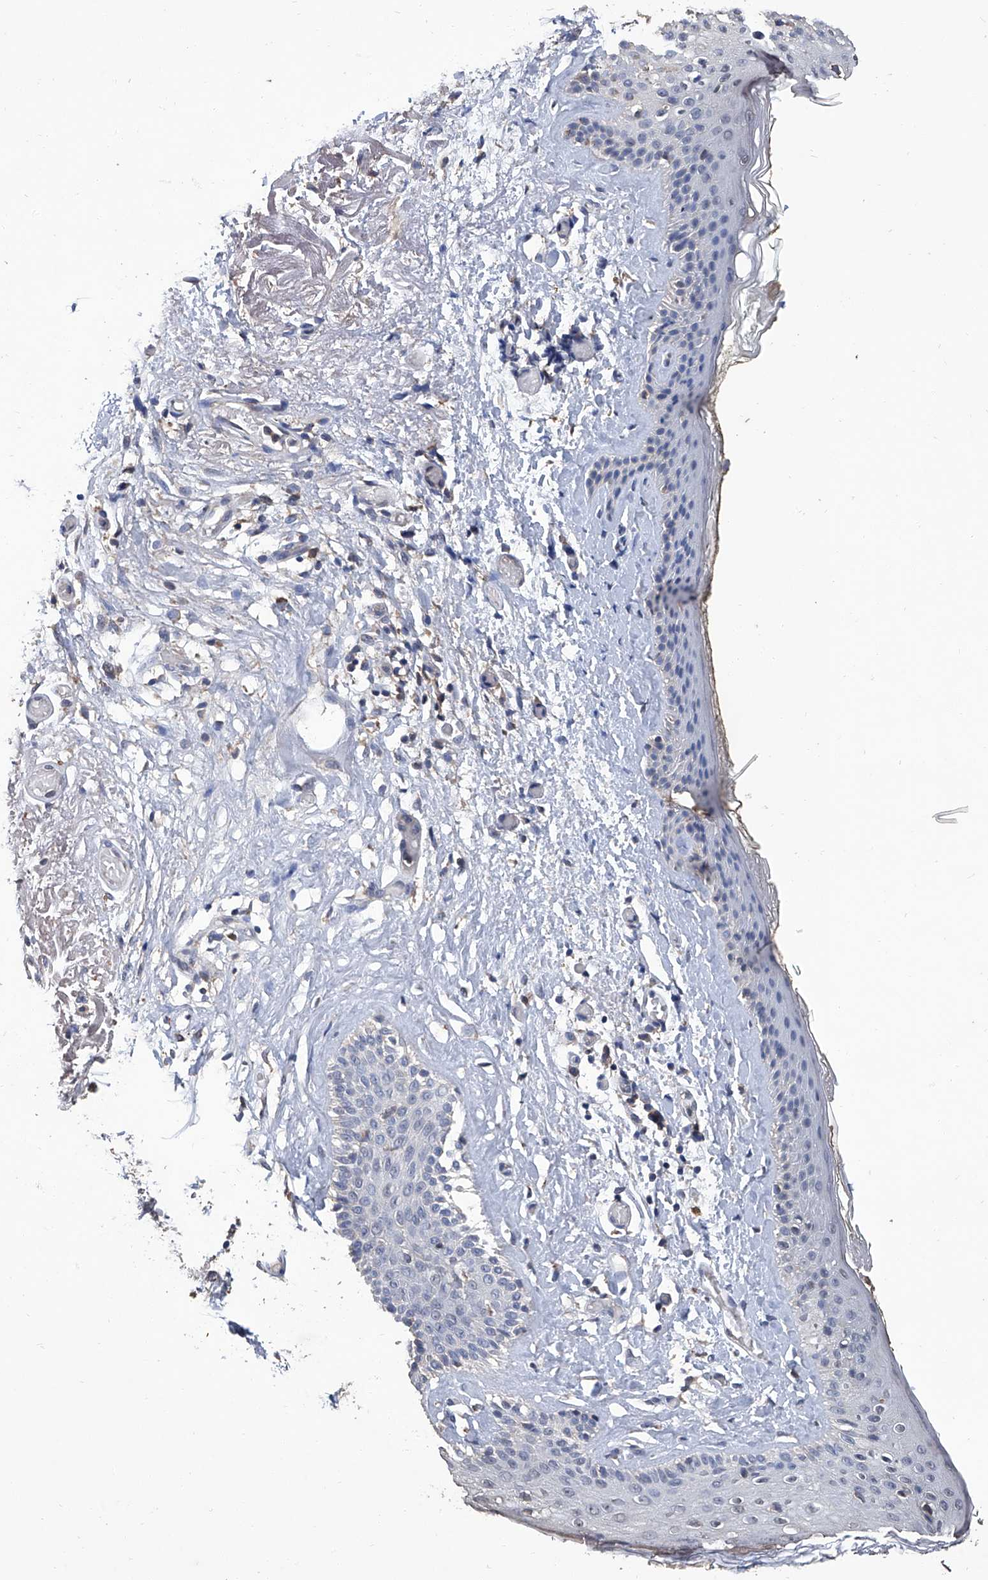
{"staining": {"intensity": "negative", "quantity": "none", "location": "none"}, "tissue": "skin cancer", "cell_type": "Tumor cells", "image_type": "cancer", "snomed": [{"axis": "morphology", "description": "Basal cell carcinoma"}, {"axis": "topography", "description": "Skin"}], "caption": "Photomicrograph shows no protein expression in tumor cells of skin basal cell carcinoma tissue. Nuclei are stained in blue.", "gene": "GPT", "patient": {"sex": "female", "age": 84}}